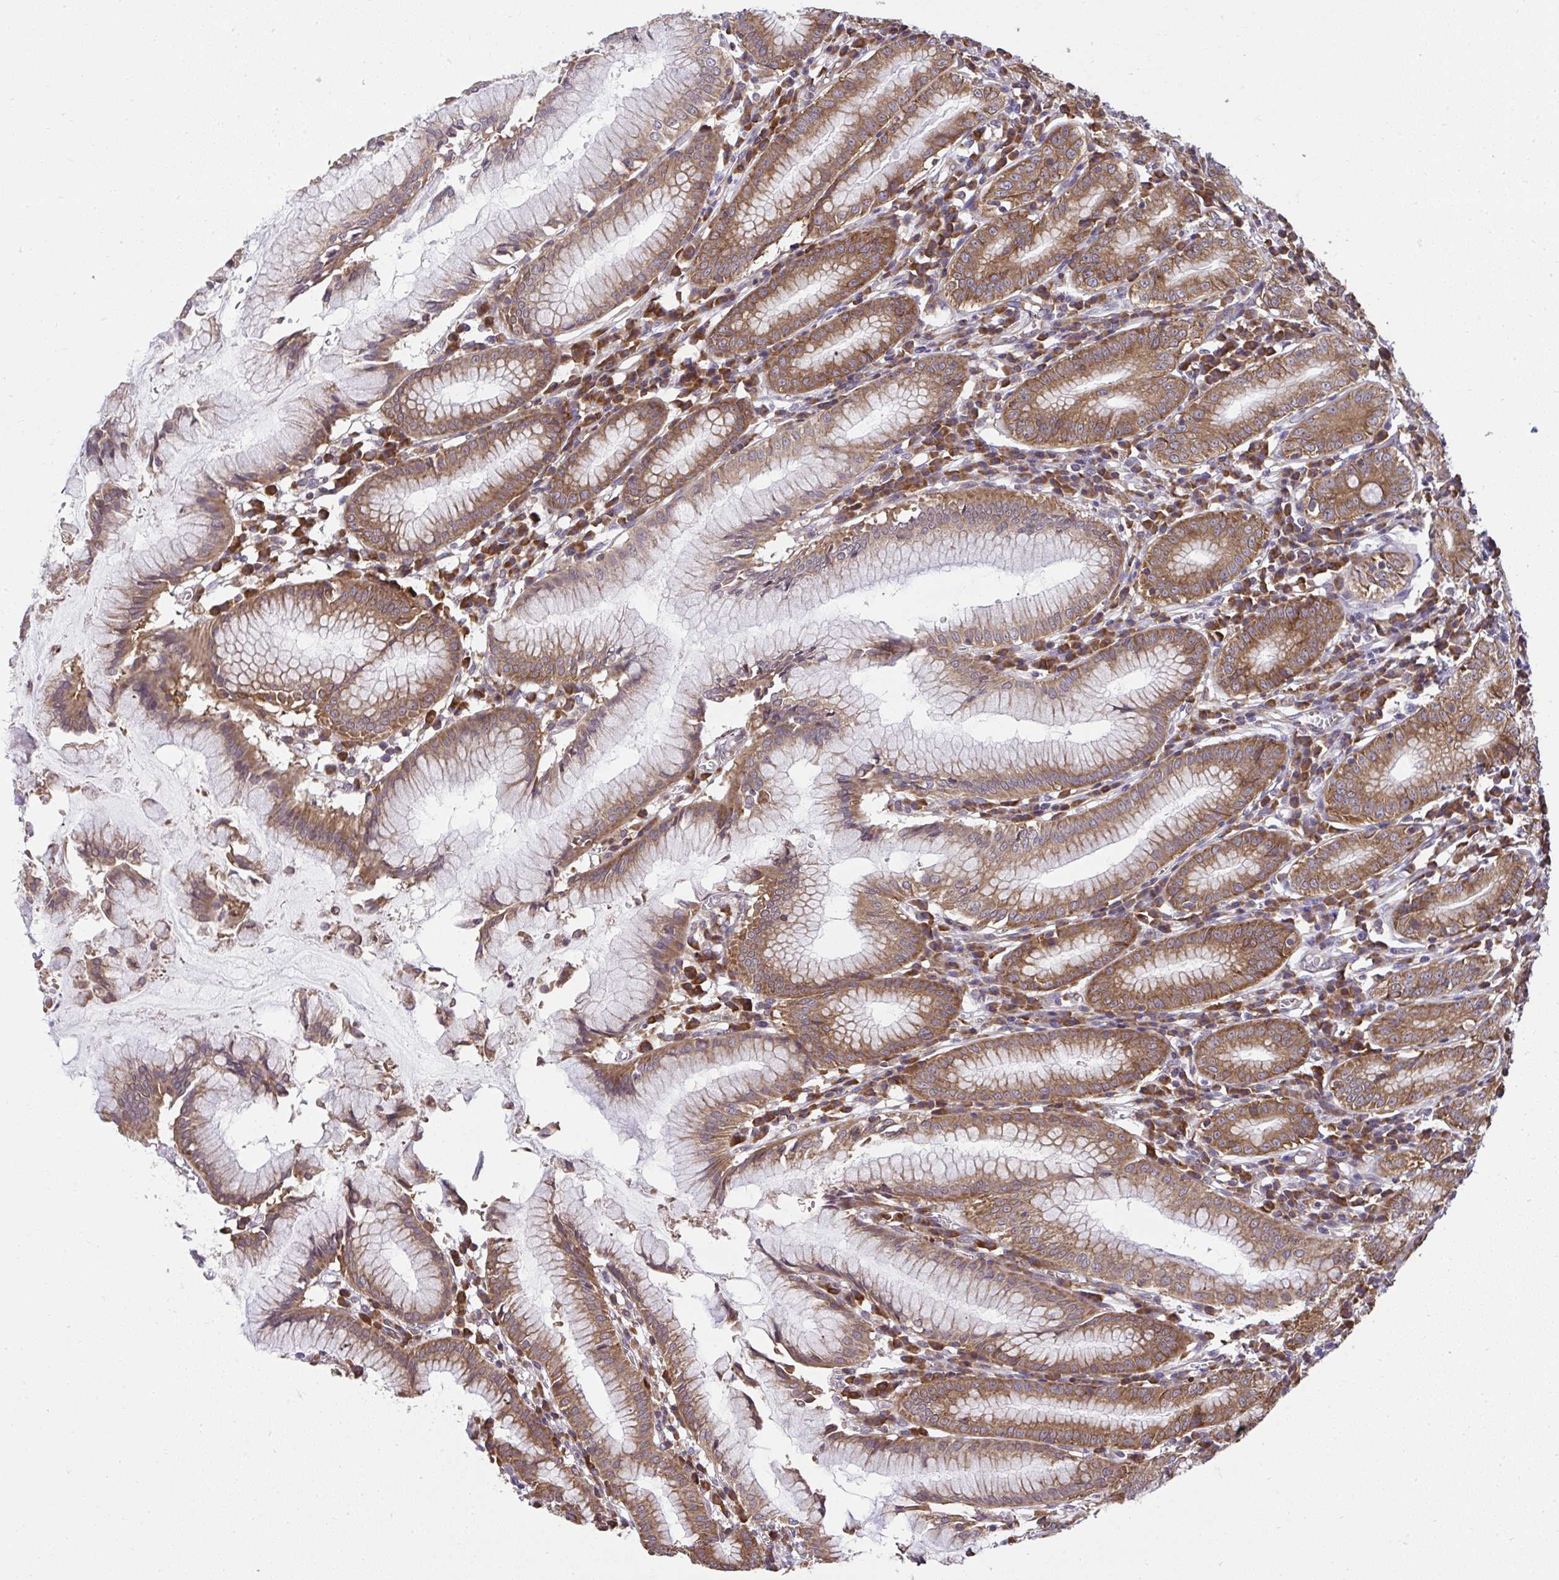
{"staining": {"intensity": "strong", "quantity": ">75%", "location": "cytoplasmic/membranous"}, "tissue": "stomach", "cell_type": "Glandular cells", "image_type": "normal", "snomed": [{"axis": "morphology", "description": "Normal tissue, NOS"}, {"axis": "topography", "description": "Stomach"}], "caption": "Glandular cells demonstrate strong cytoplasmic/membranous staining in approximately >75% of cells in unremarkable stomach.", "gene": "RPS7", "patient": {"sex": "male", "age": 55}}